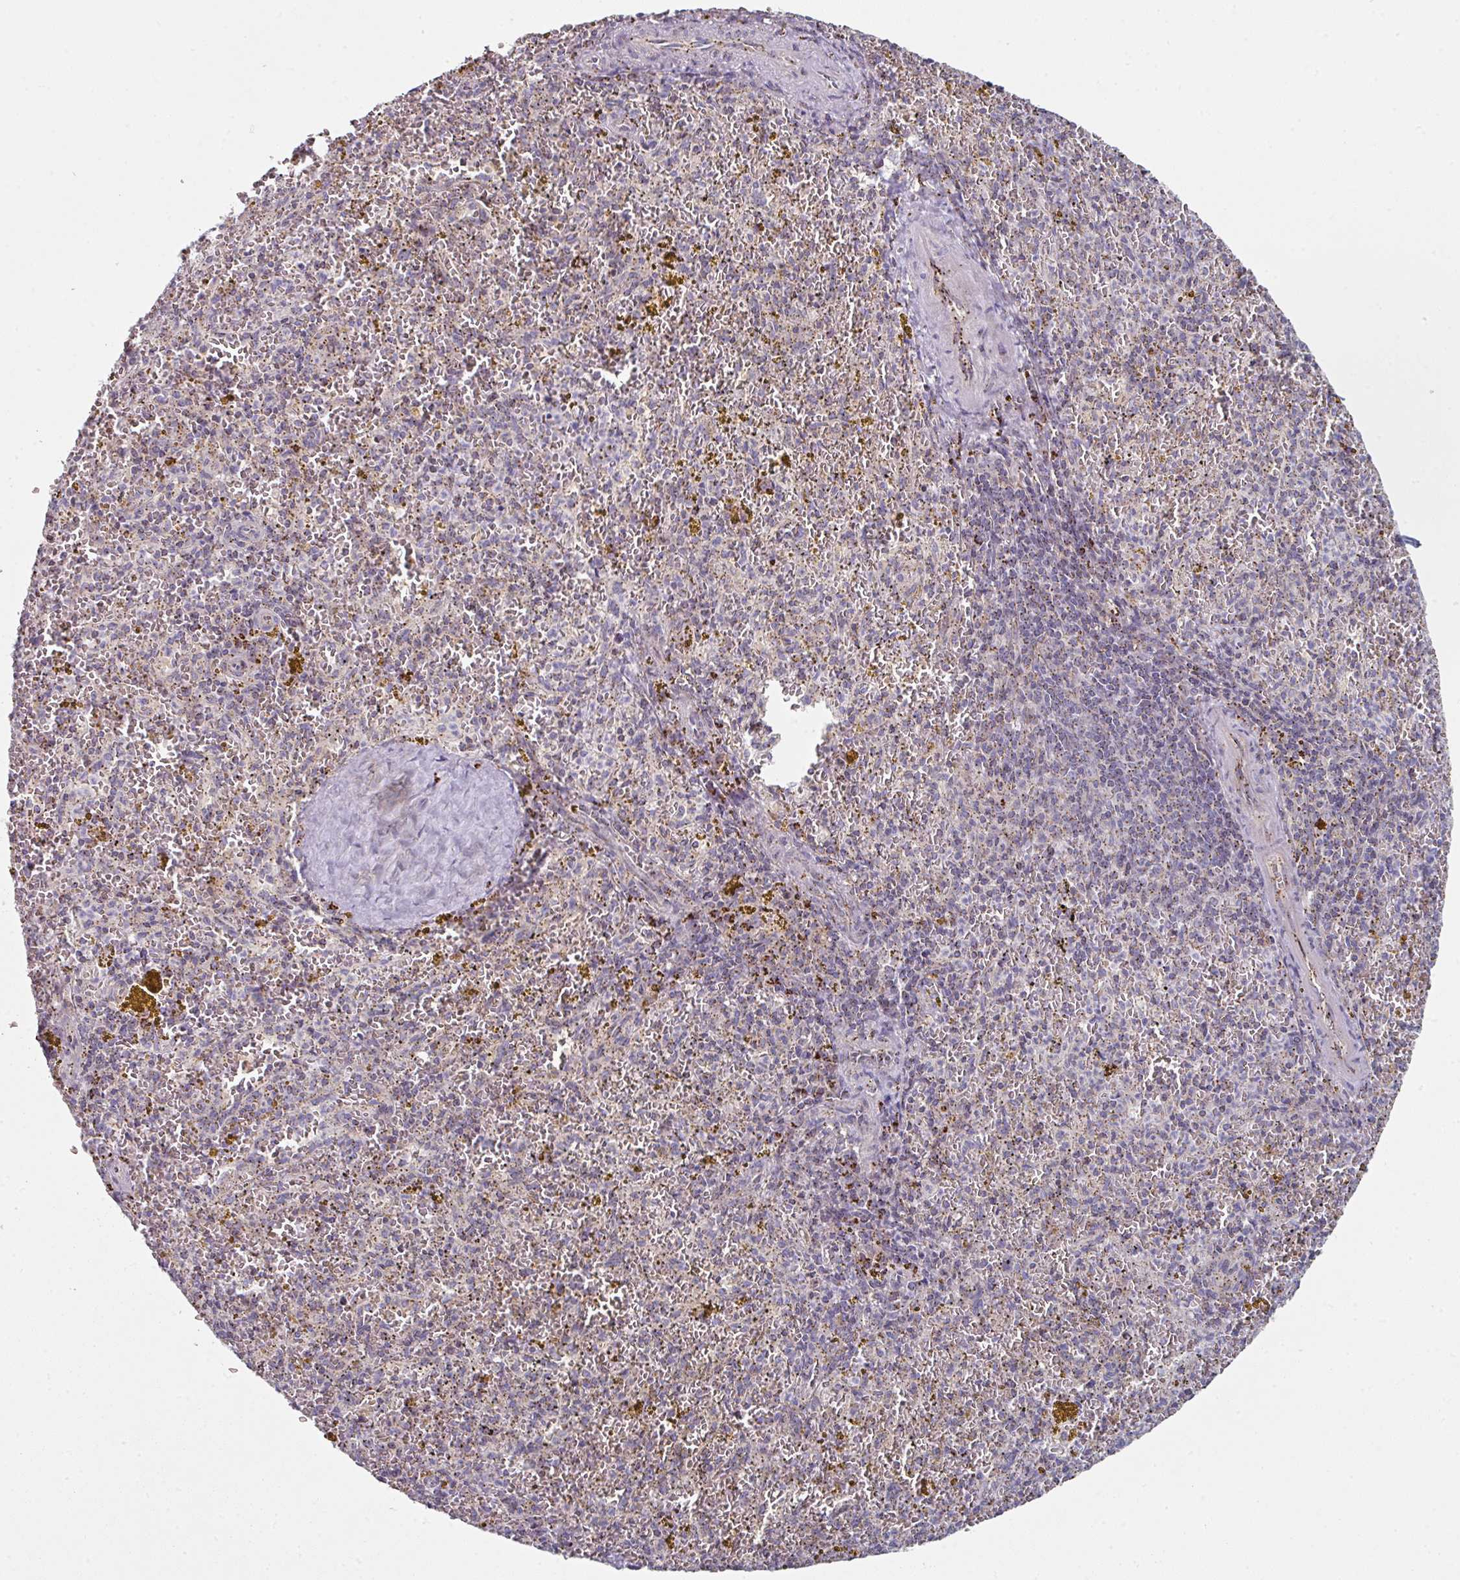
{"staining": {"intensity": "negative", "quantity": "none", "location": "none"}, "tissue": "spleen", "cell_type": "Cells in red pulp", "image_type": "normal", "snomed": [{"axis": "morphology", "description": "Normal tissue, NOS"}, {"axis": "topography", "description": "Spleen"}], "caption": "DAB (3,3'-diaminobenzidine) immunohistochemical staining of unremarkable spleen exhibits no significant expression in cells in red pulp.", "gene": "CCDC85B", "patient": {"sex": "male", "age": 57}}